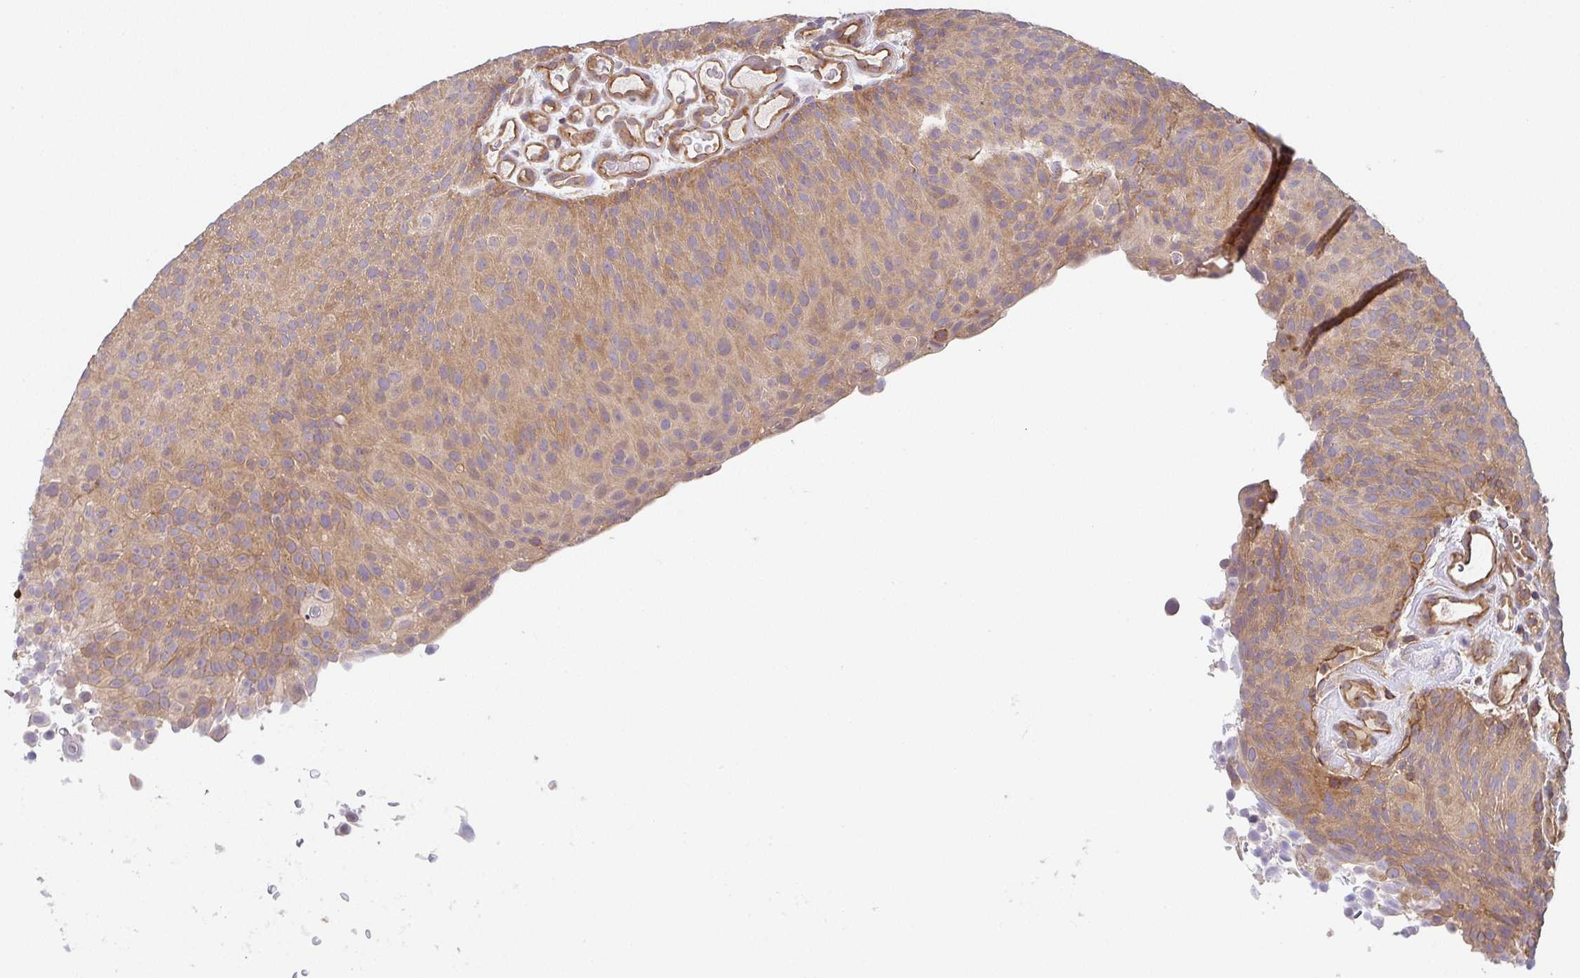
{"staining": {"intensity": "moderate", "quantity": ">75%", "location": "cytoplasmic/membranous"}, "tissue": "urothelial cancer", "cell_type": "Tumor cells", "image_type": "cancer", "snomed": [{"axis": "morphology", "description": "Urothelial carcinoma, Low grade"}, {"axis": "topography", "description": "Urinary bladder"}], "caption": "Urothelial carcinoma (low-grade) stained with a brown dye exhibits moderate cytoplasmic/membranous positive positivity in about >75% of tumor cells.", "gene": "TMEM229A", "patient": {"sex": "male", "age": 78}}